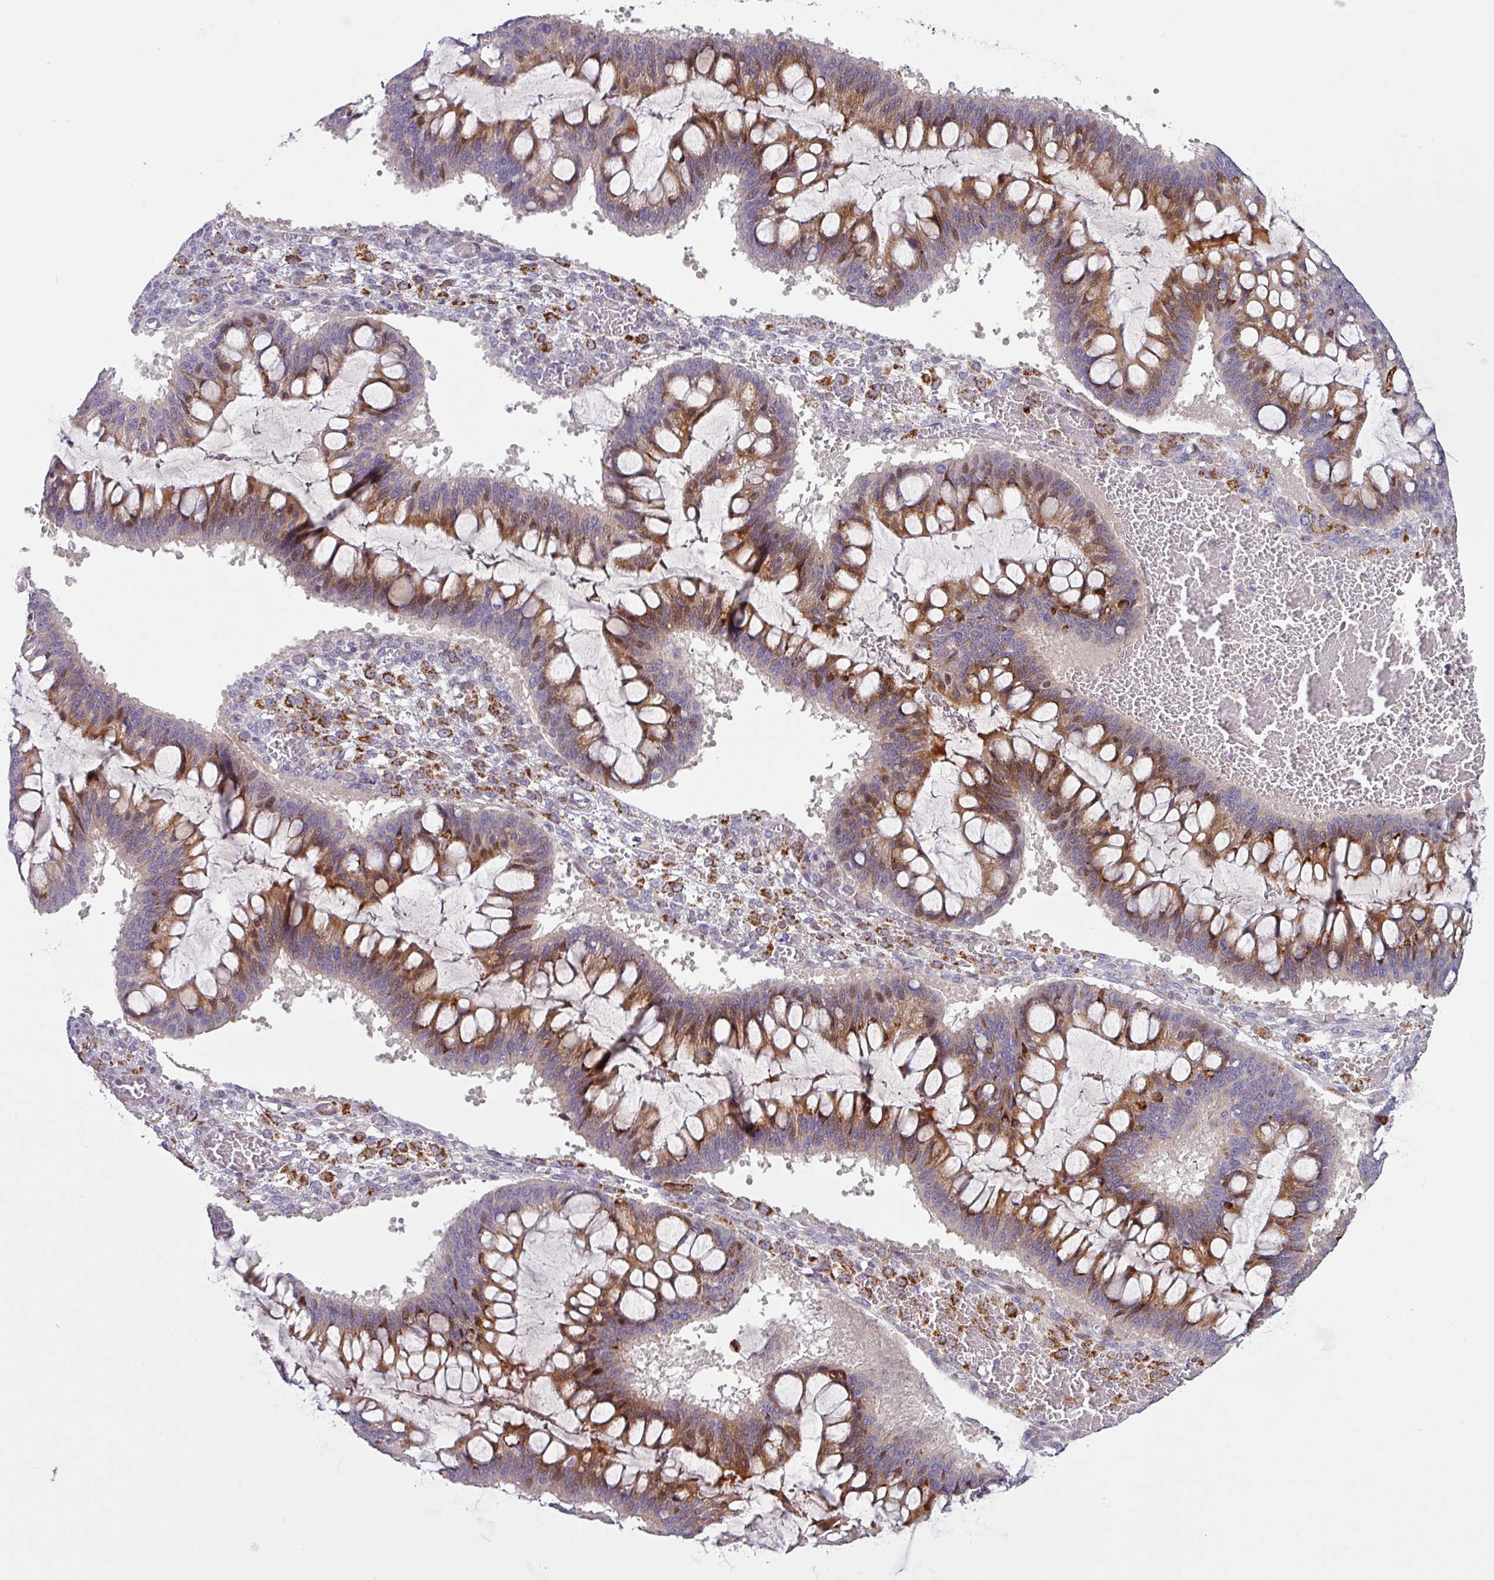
{"staining": {"intensity": "moderate", "quantity": ">75%", "location": "cytoplasmic/membranous"}, "tissue": "ovarian cancer", "cell_type": "Tumor cells", "image_type": "cancer", "snomed": [{"axis": "morphology", "description": "Cystadenocarcinoma, mucinous, NOS"}, {"axis": "topography", "description": "Ovary"}], "caption": "Tumor cells display medium levels of moderate cytoplasmic/membranous staining in approximately >75% of cells in human ovarian cancer.", "gene": "KLHL3", "patient": {"sex": "female", "age": 73}}